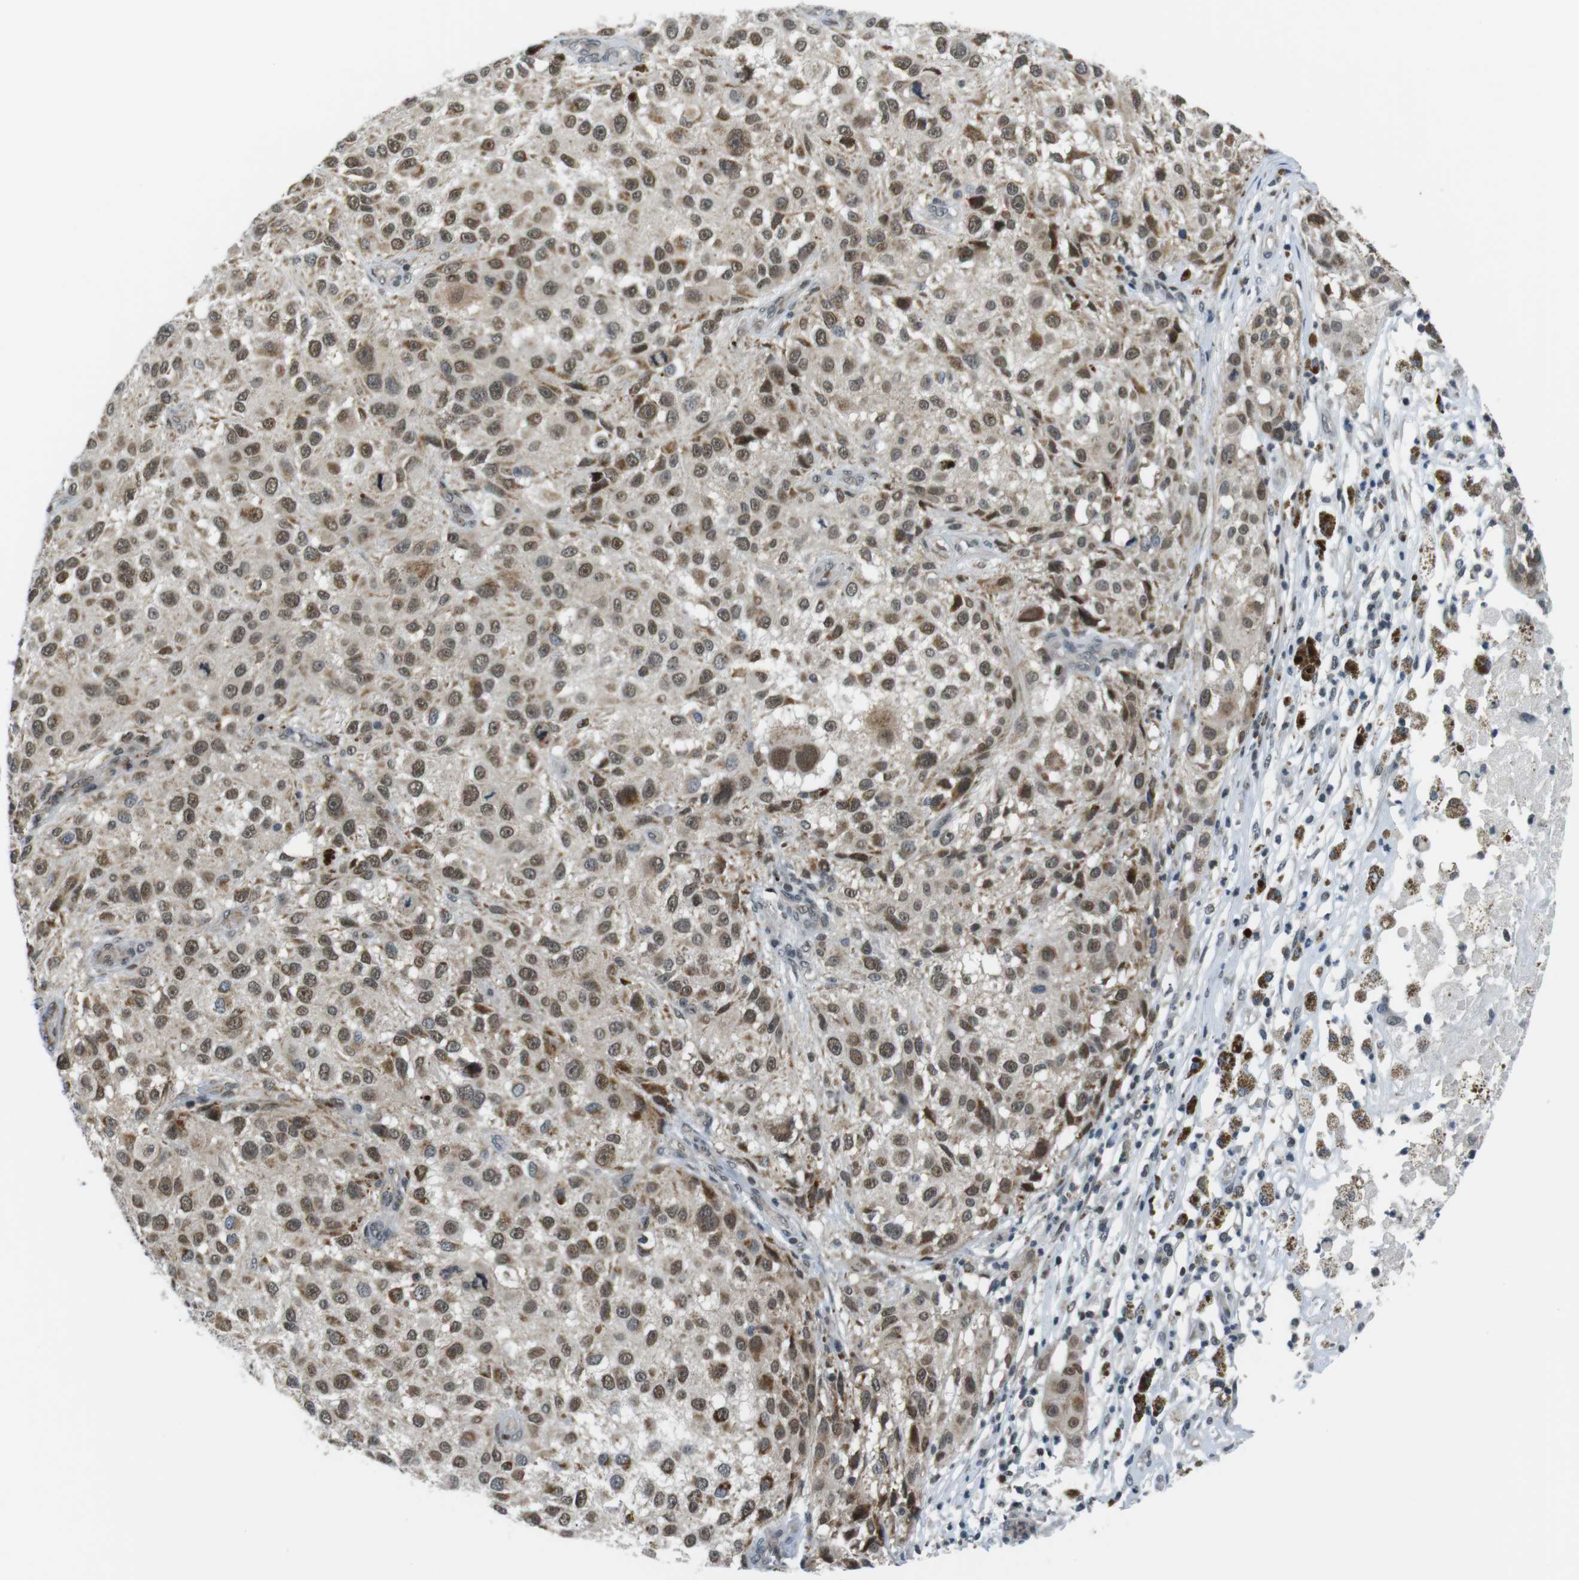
{"staining": {"intensity": "moderate", "quantity": ">75%", "location": "cytoplasmic/membranous,nuclear"}, "tissue": "melanoma", "cell_type": "Tumor cells", "image_type": "cancer", "snomed": [{"axis": "morphology", "description": "Necrosis, NOS"}, {"axis": "morphology", "description": "Malignant melanoma, NOS"}, {"axis": "topography", "description": "Skin"}], "caption": "High-magnification brightfield microscopy of melanoma stained with DAB (brown) and counterstained with hematoxylin (blue). tumor cells exhibit moderate cytoplasmic/membranous and nuclear positivity is appreciated in approximately>75% of cells.", "gene": "USP7", "patient": {"sex": "female", "age": 87}}